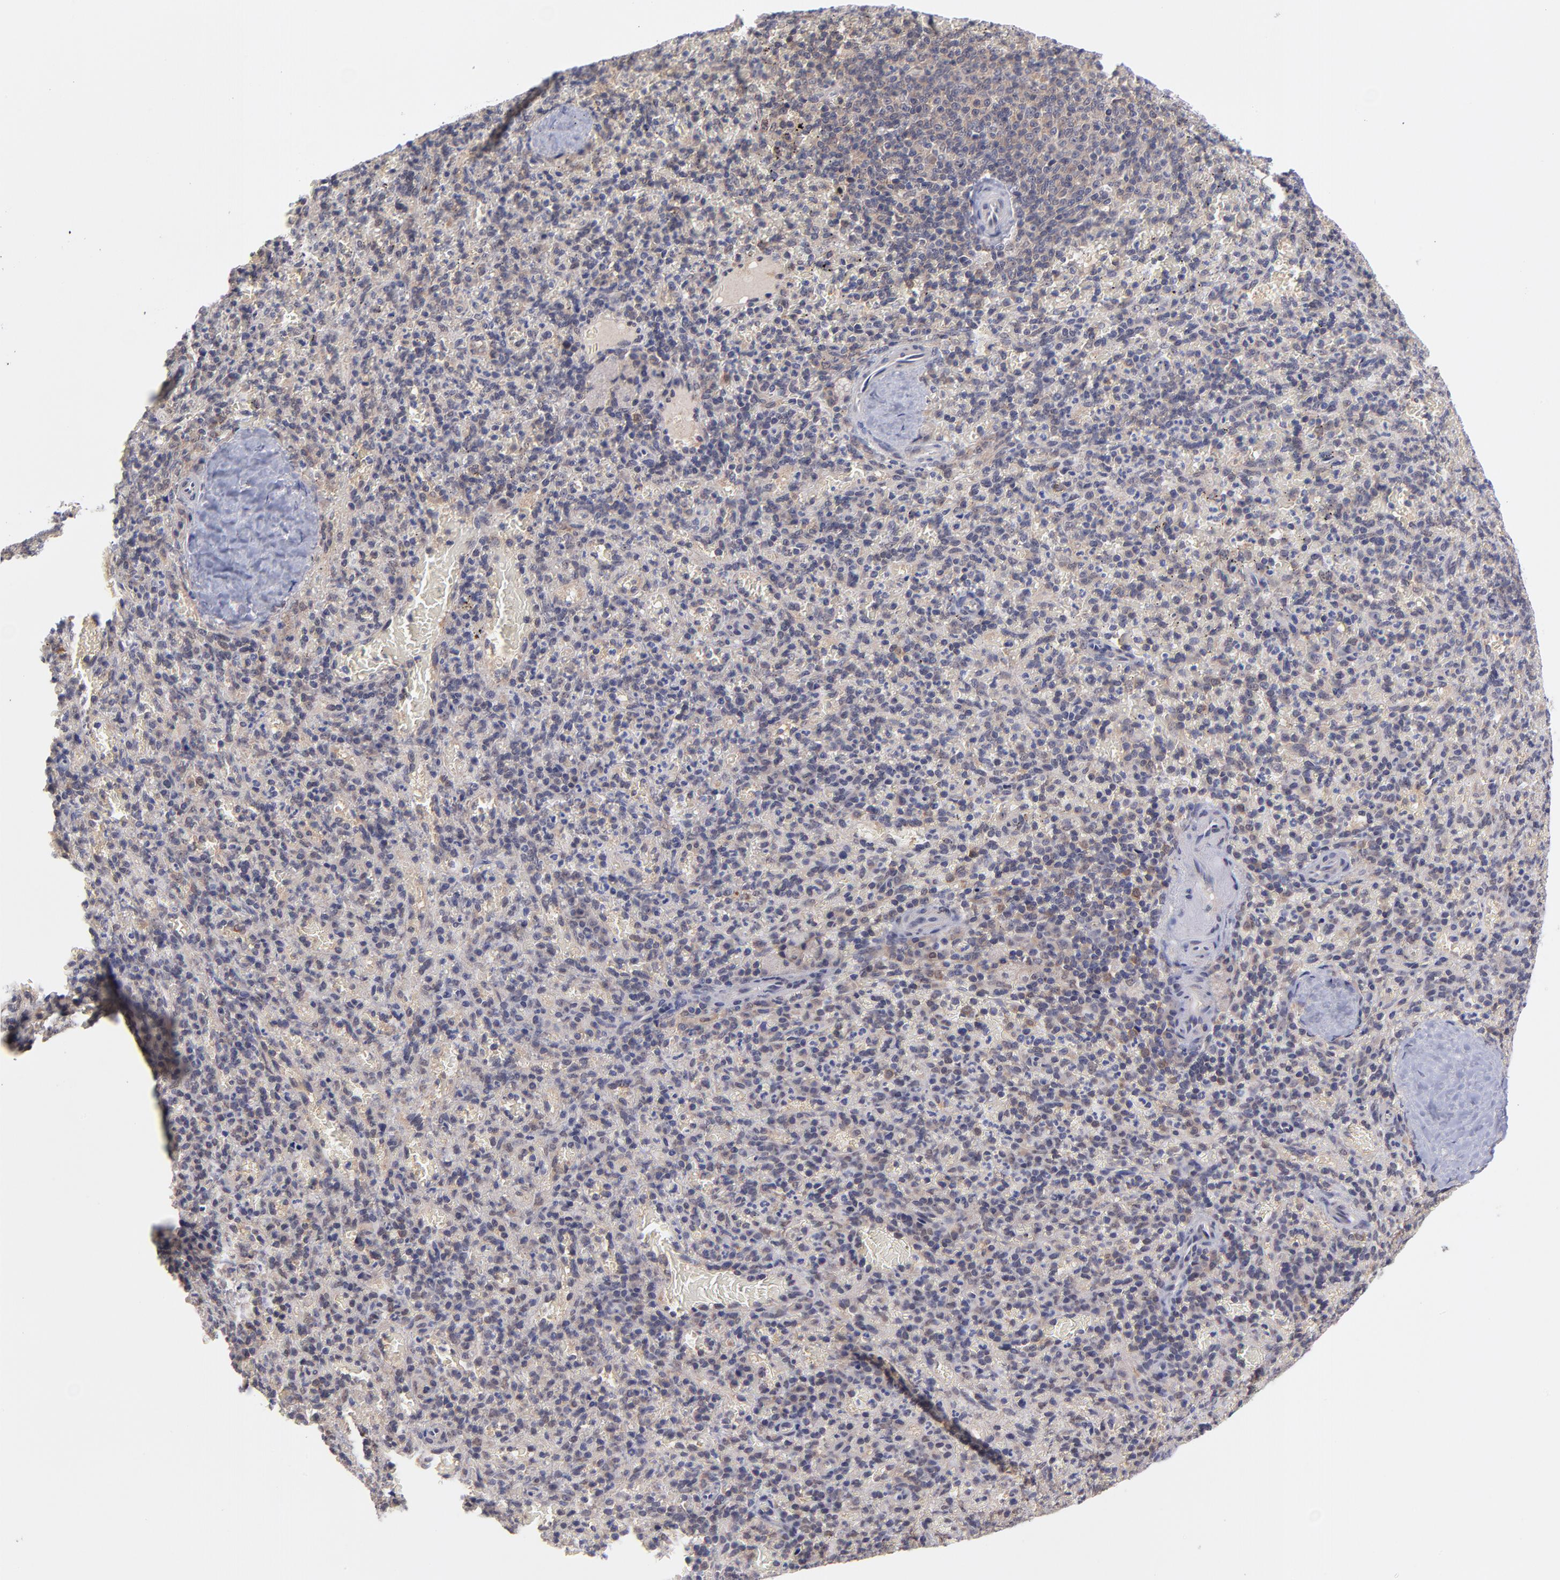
{"staining": {"intensity": "weak", "quantity": "<25%", "location": "cytoplasmic/membranous"}, "tissue": "spleen", "cell_type": "Cells in red pulp", "image_type": "normal", "snomed": [{"axis": "morphology", "description": "Normal tissue, NOS"}, {"axis": "topography", "description": "Spleen"}], "caption": "Normal spleen was stained to show a protein in brown. There is no significant staining in cells in red pulp. (Brightfield microscopy of DAB IHC at high magnification).", "gene": "UBE2E2", "patient": {"sex": "female", "age": 50}}